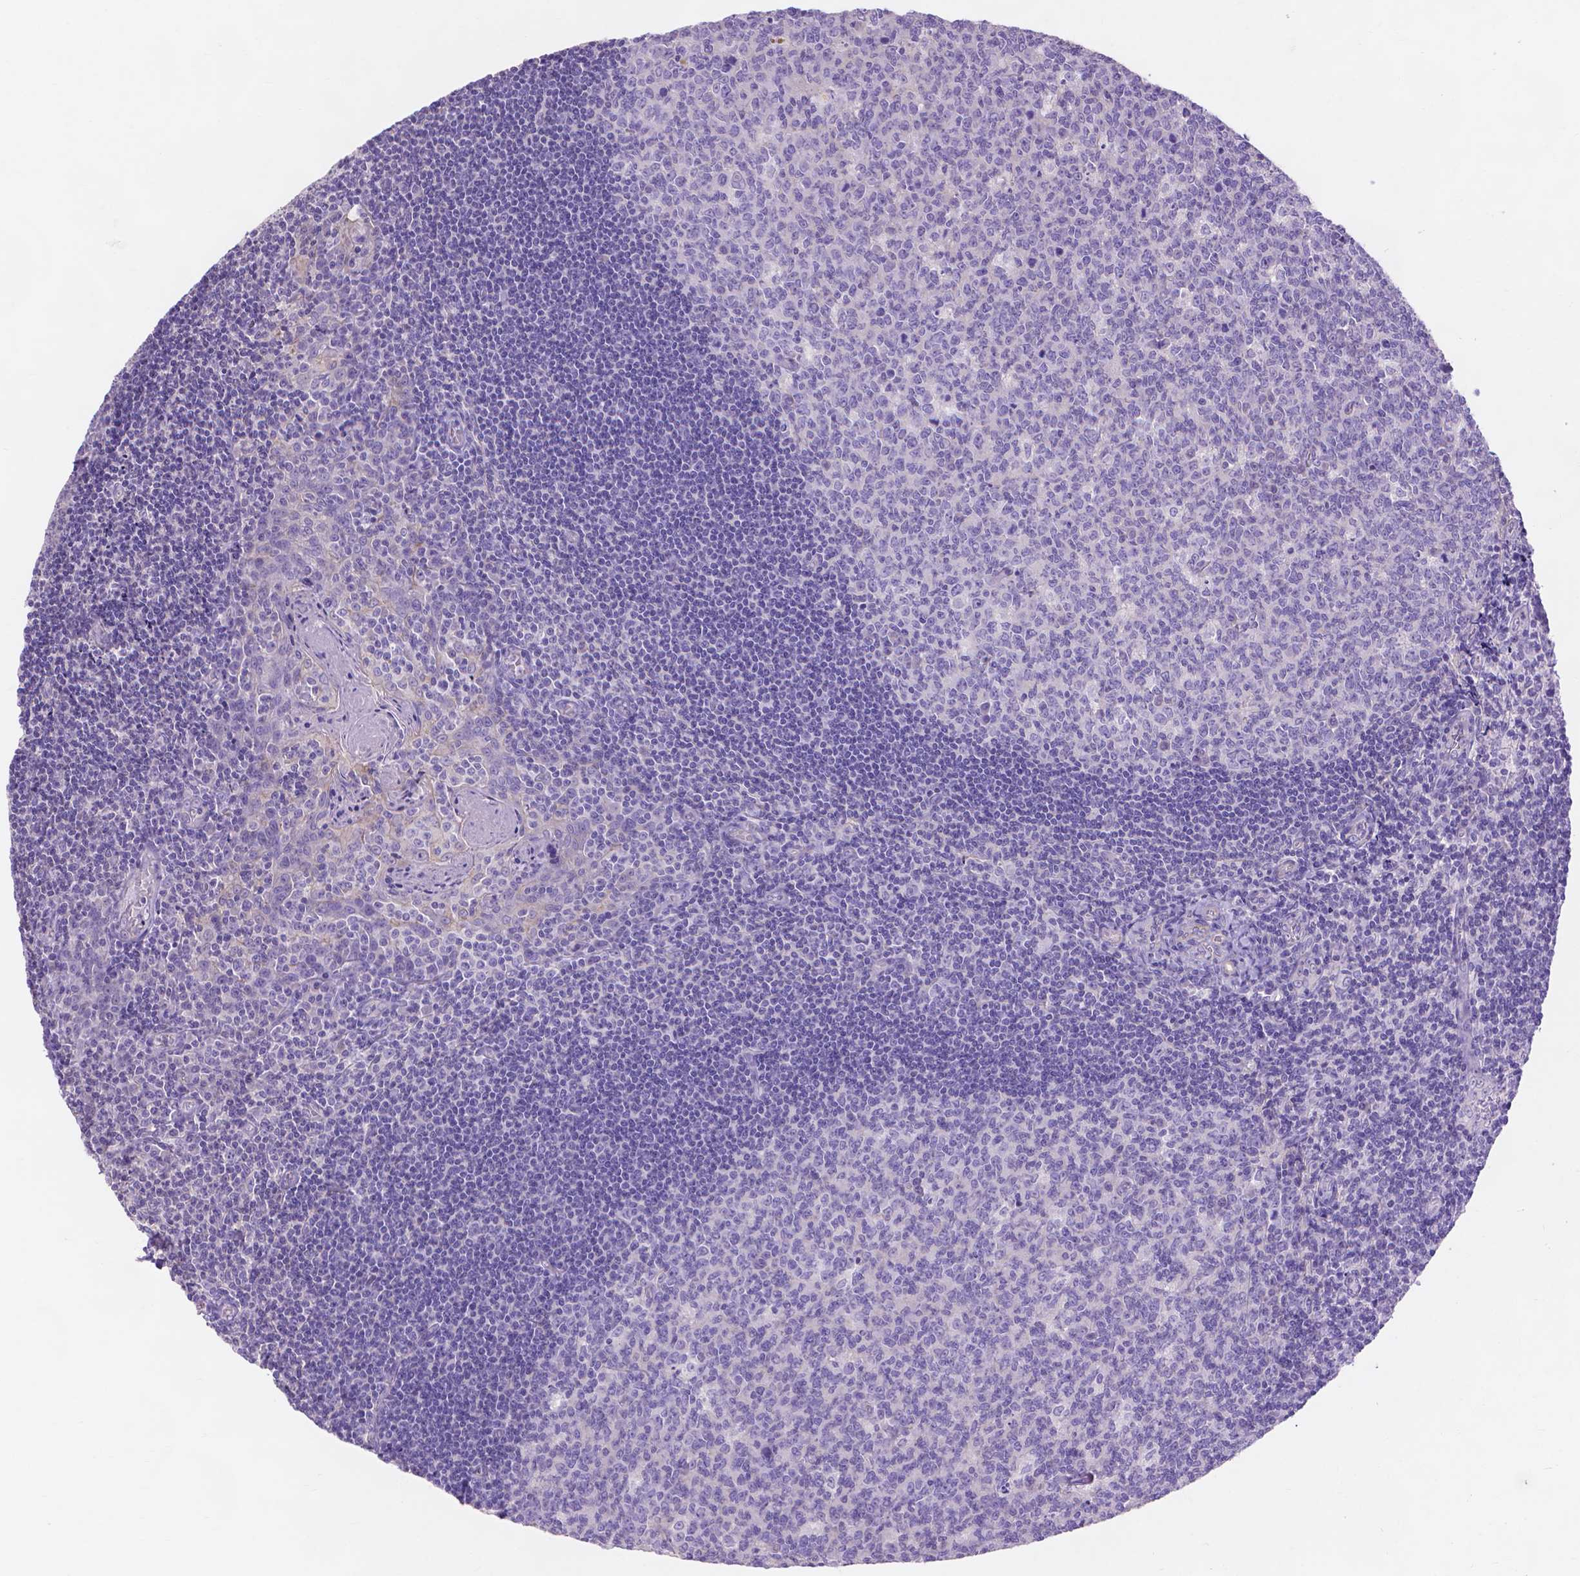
{"staining": {"intensity": "negative", "quantity": "none", "location": "none"}, "tissue": "tonsil", "cell_type": "Germinal center cells", "image_type": "normal", "snomed": [{"axis": "morphology", "description": "Normal tissue, NOS"}, {"axis": "morphology", "description": "Inflammation, NOS"}, {"axis": "topography", "description": "Tonsil"}], "caption": "Immunohistochemistry photomicrograph of normal human tonsil stained for a protein (brown), which reveals no positivity in germinal center cells.", "gene": "MBLAC1", "patient": {"sex": "female", "age": 31}}